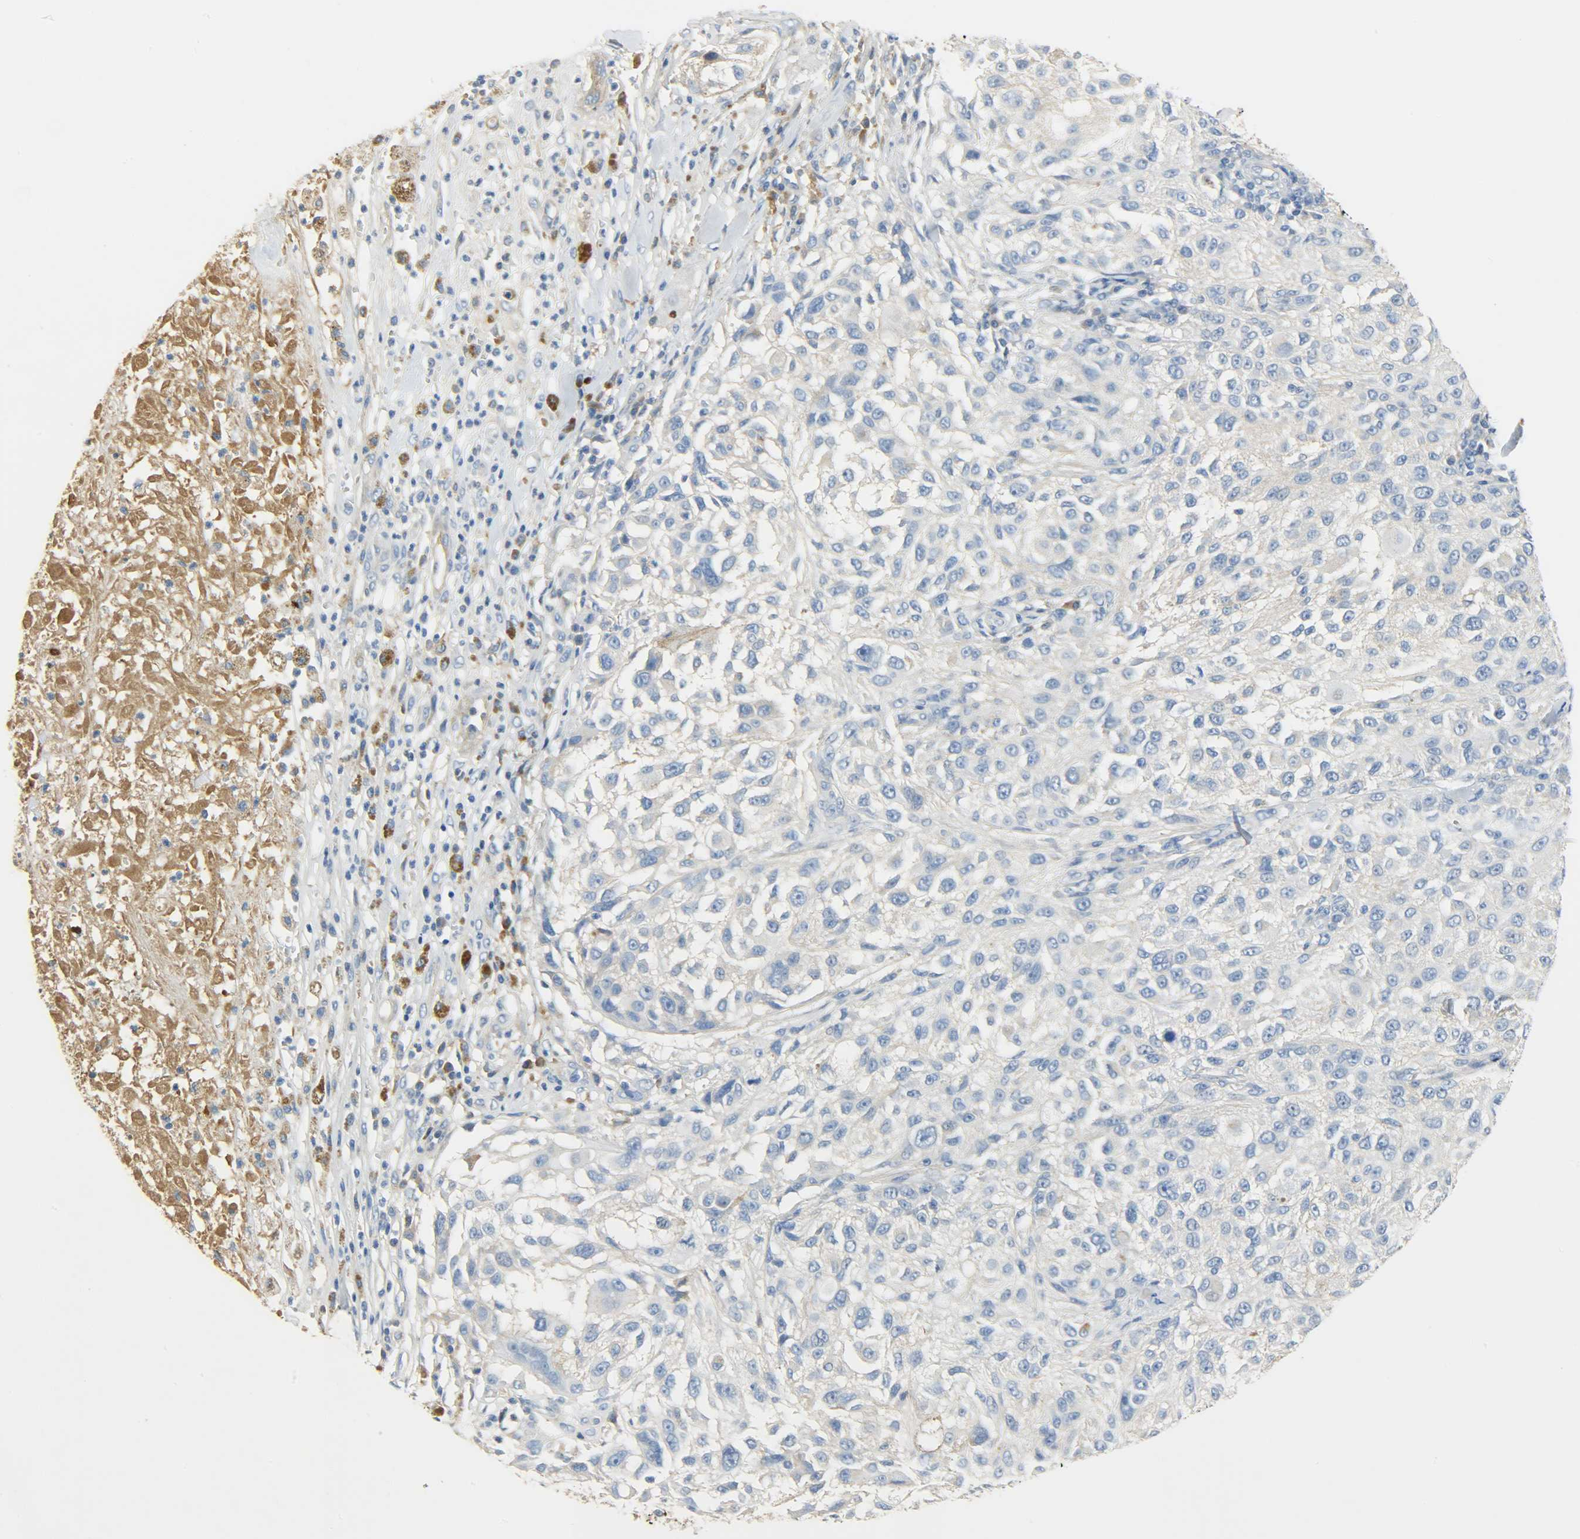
{"staining": {"intensity": "negative", "quantity": "none", "location": "none"}, "tissue": "melanoma", "cell_type": "Tumor cells", "image_type": "cancer", "snomed": [{"axis": "morphology", "description": "Necrosis, NOS"}, {"axis": "morphology", "description": "Malignant melanoma, NOS"}, {"axis": "topography", "description": "Skin"}], "caption": "Protein analysis of malignant melanoma displays no significant expression in tumor cells. (Stains: DAB (3,3'-diaminobenzidine) IHC with hematoxylin counter stain, Microscopy: brightfield microscopy at high magnification).", "gene": "CRP", "patient": {"sex": "female", "age": 87}}